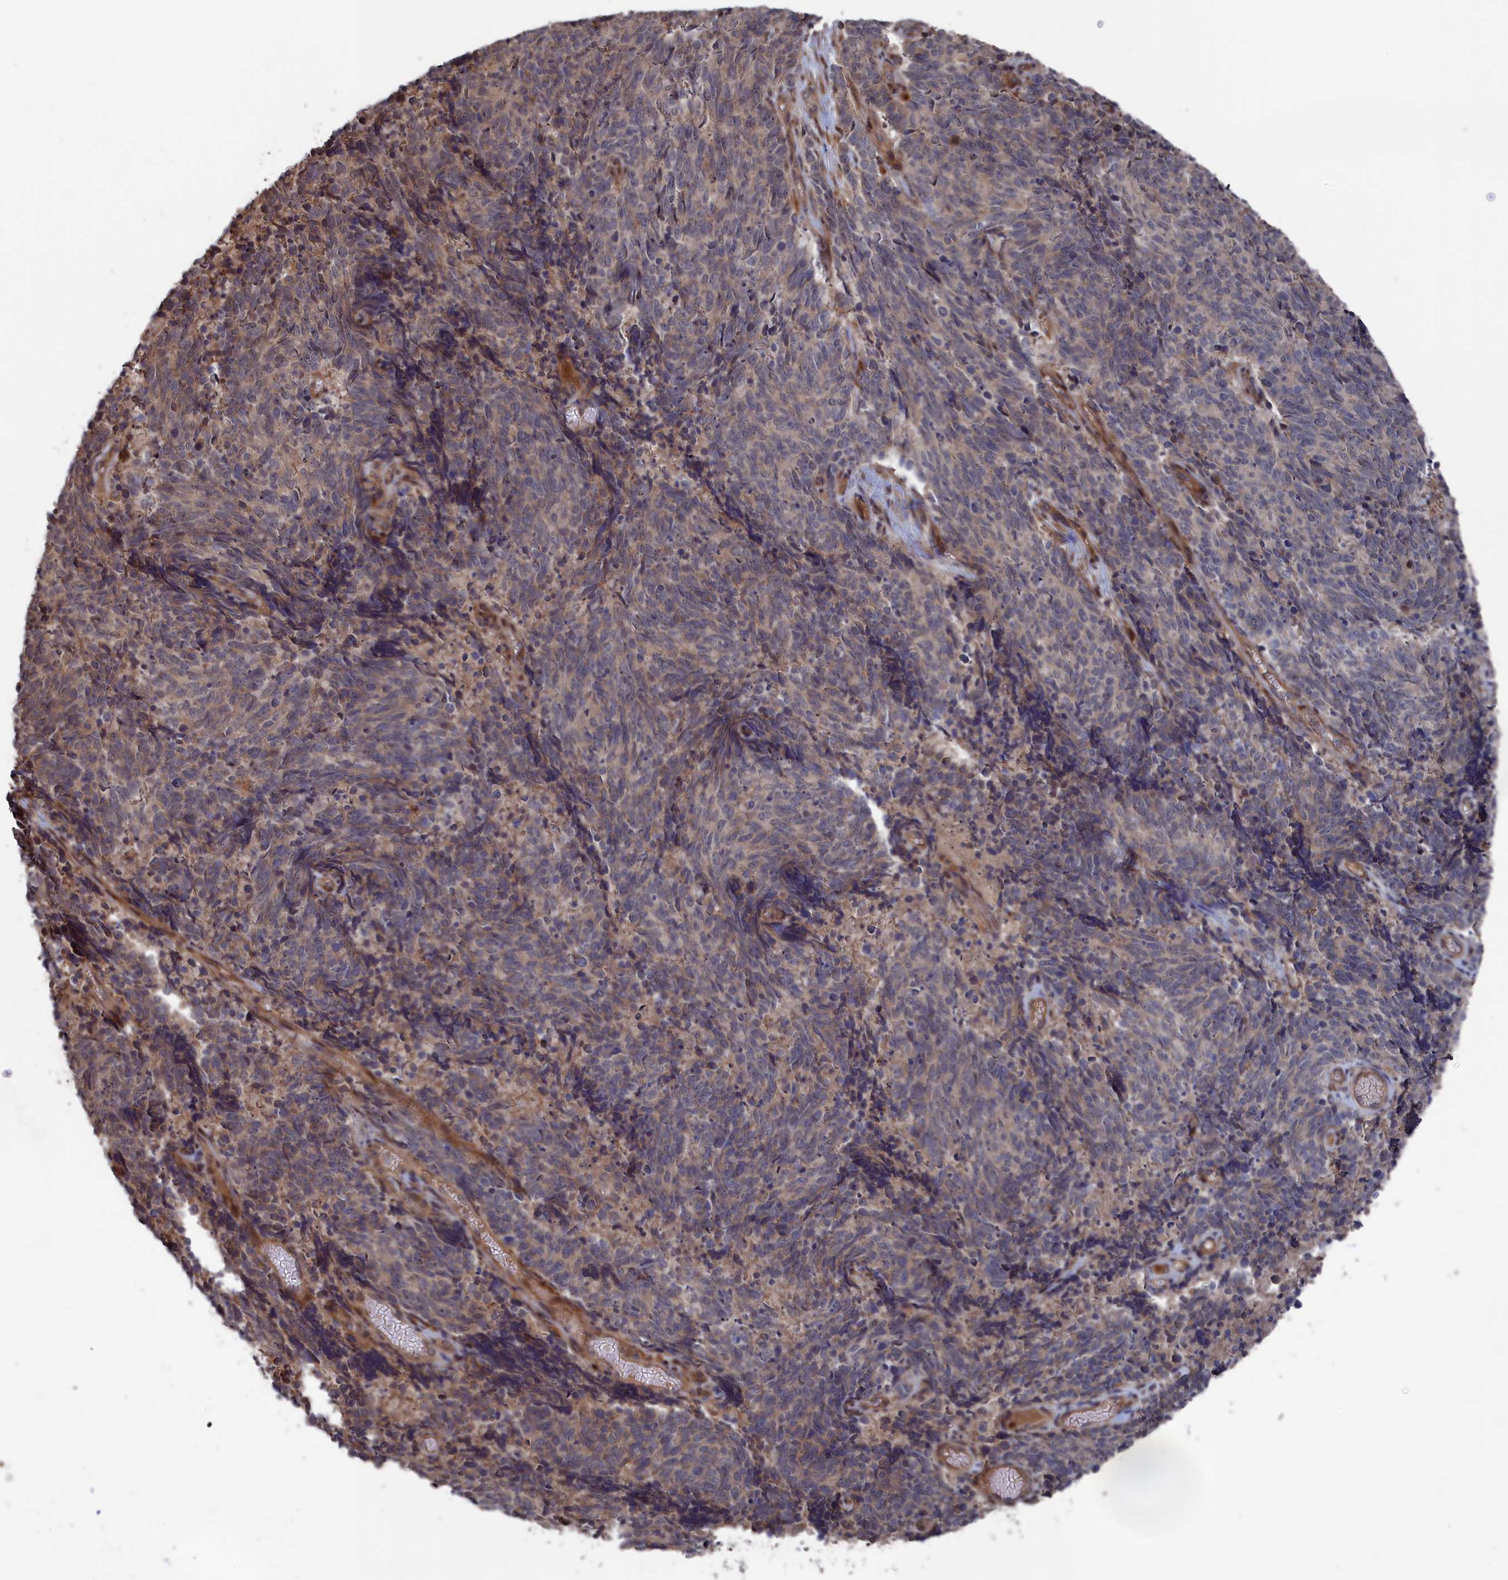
{"staining": {"intensity": "negative", "quantity": "none", "location": "none"}, "tissue": "cervical cancer", "cell_type": "Tumor cells", "image_type": "cancer", "snomed": [{"axis": "morphology", "description": "Squamous cell carcinoma, NOS"}, {"axis": "topography", "description": "Cervix"}], "caption": "Immunohistochemistry (IHC) of cervical squamous cell carcinoma exhibits no staining in tumor cells. (Brightfield microscopy of DAB IHC at high magnification).", "gene": "PLA2G15", "patient": {"sex": "female", "age": 29}}